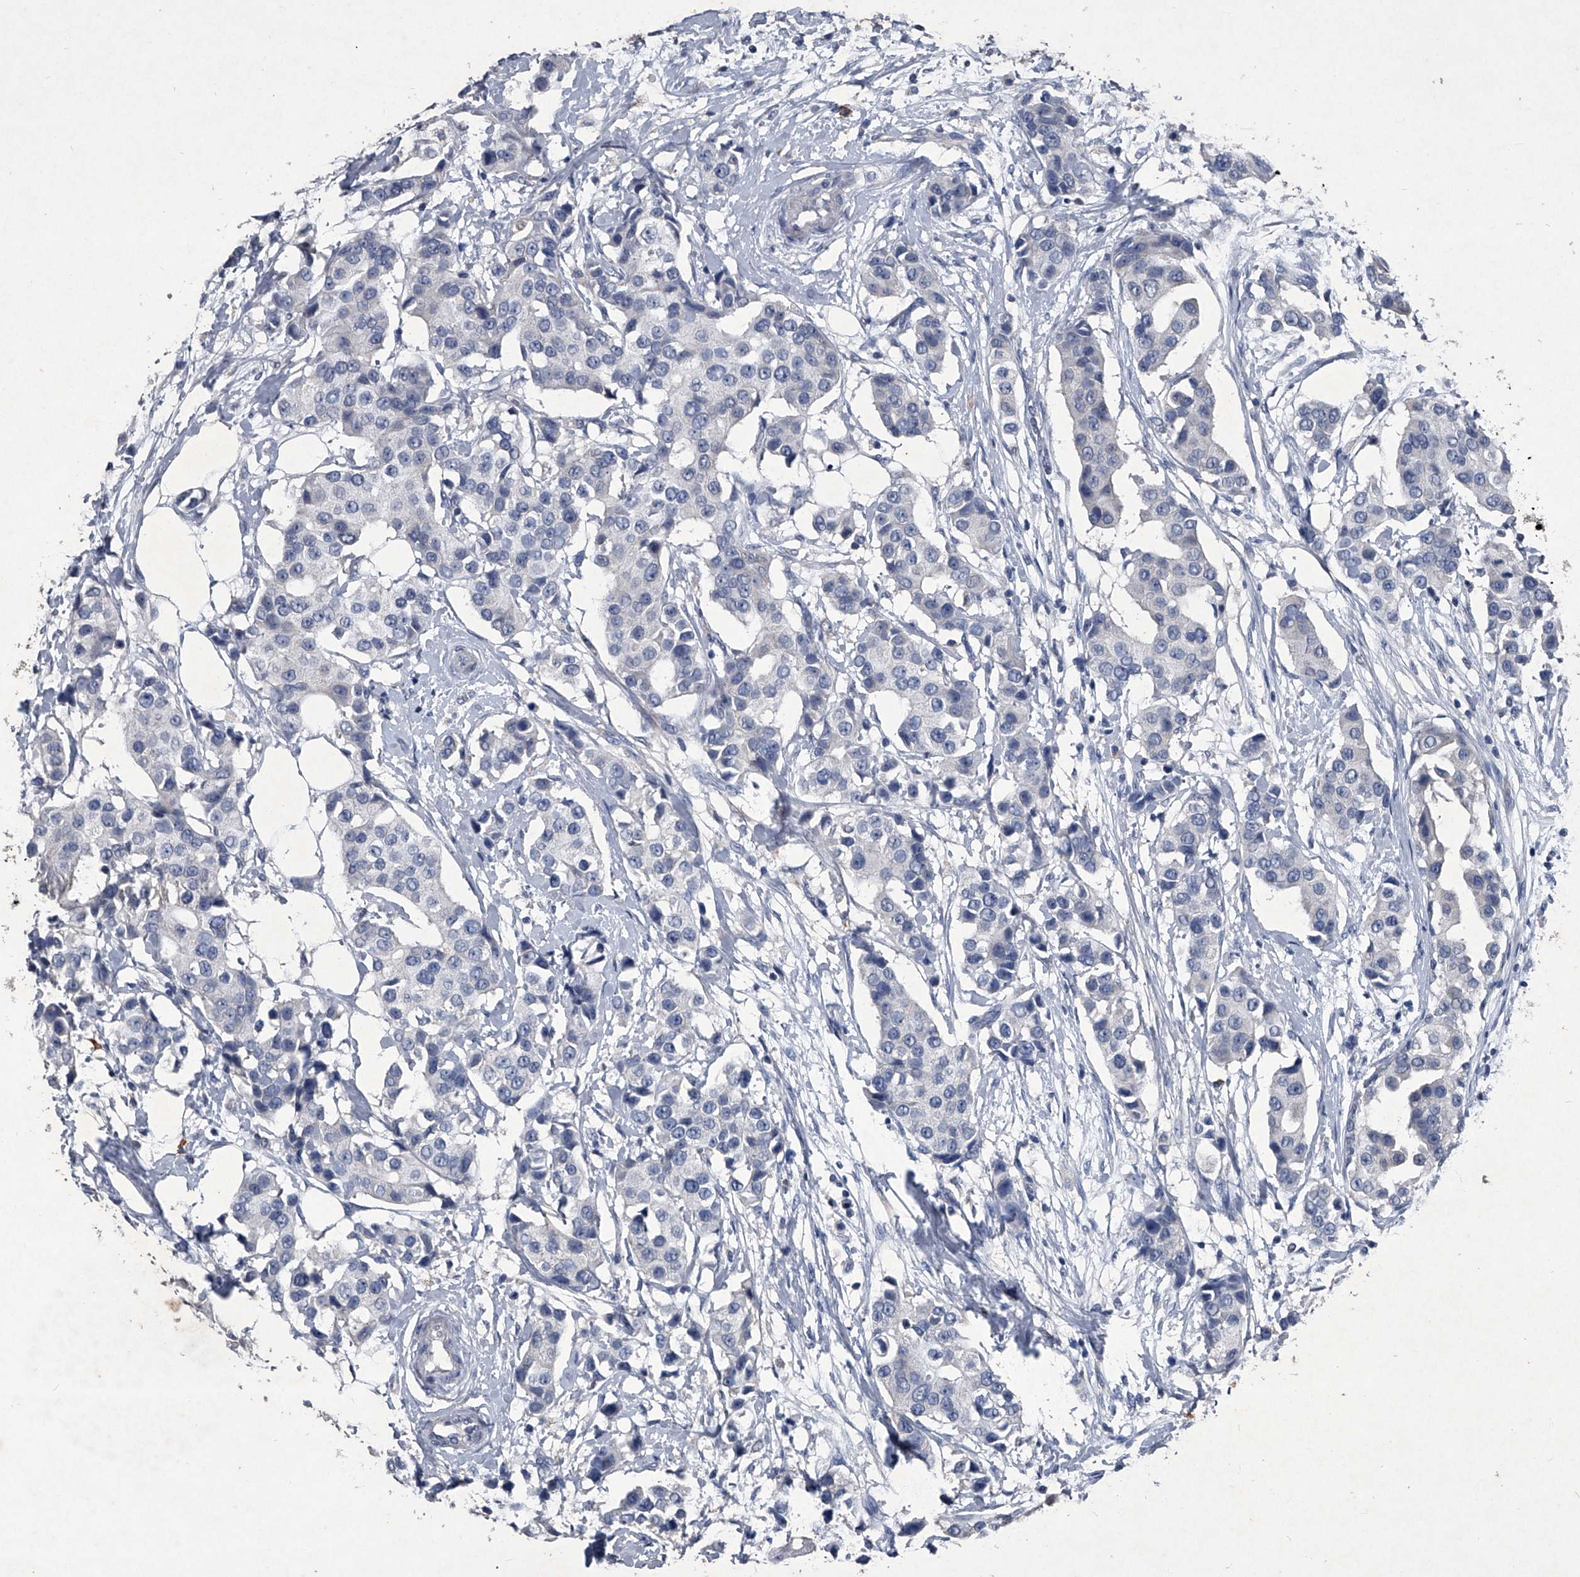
{"staining": {"intensity": "negative", "quantity": "none", "location": "none"}, "tissue": "breast cancer", "cell_type": "Tumor cells", "image_type": "cancer", "snomed": [{"axis": "morphology", "description": "Normal tissue, NOS"}, {"axis": "morphology", "description": "Duct carcinoma"}, {"axis": "topography", "description": "Breast"}], "caption": "IHC of breast cancer exhibits no expression in tumor cells. (DAB (3,3'-diaminobenzidine) immunohistochemistry (IHC) visualized using brightfield microscopy, high magnification).", "gene": "MAPKAP1", "patient": {"sex": "female", "age": 39}}